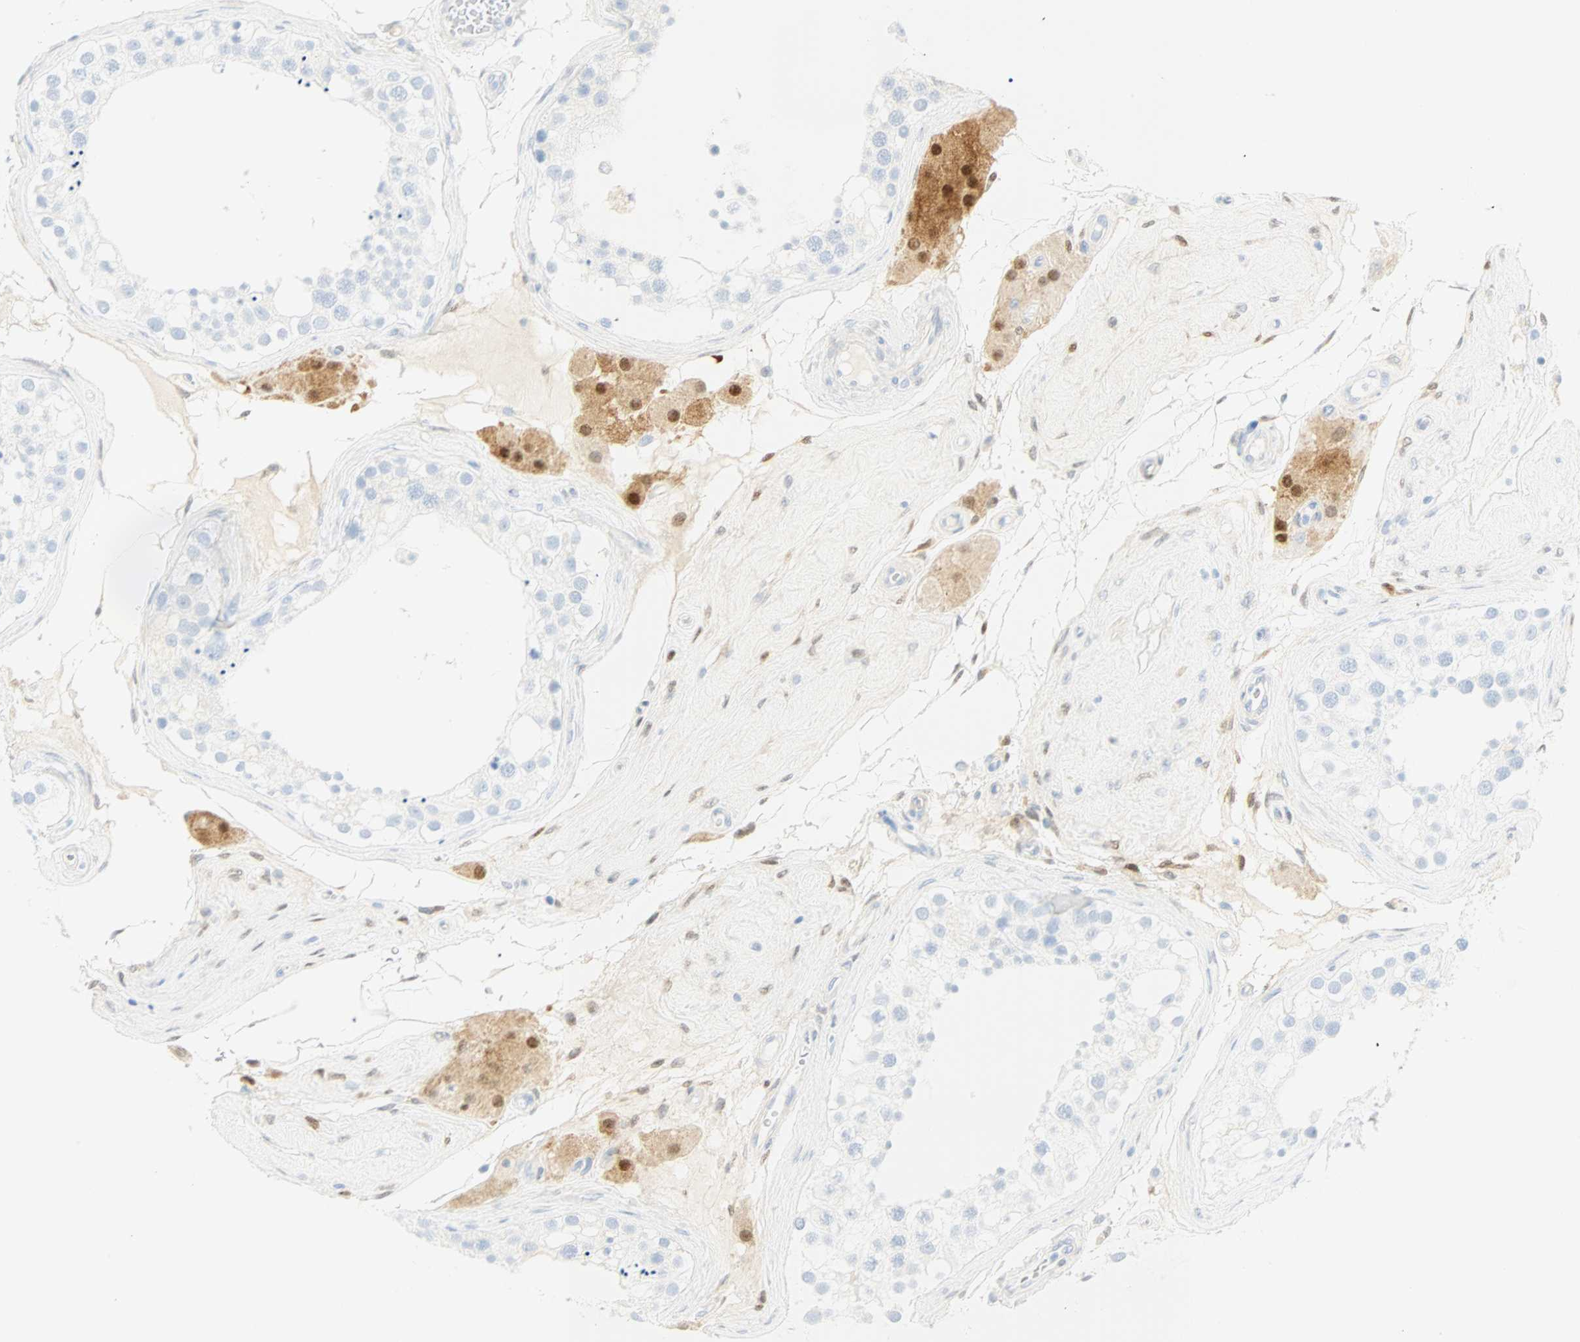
{"staining": {"intensity": "negative", "quantity": "none", "location": "none"}, "tissue": "testis", "cell_type": "Cells in seminiferous ducts", "image_type": "normal", "snomed": [{"axis": "morphology", "description": "Normal tissue, NOS"}, {"axis": "topography", "description": "Testis"}], "caption": "A high-resolution histopathology image shows immunohistochemistry staining of normal testis, which shows no significant staining in cells in seminiferous ducts.", "gene": "SELENBP1", "patient": {"sex": "male", "age": 68}}